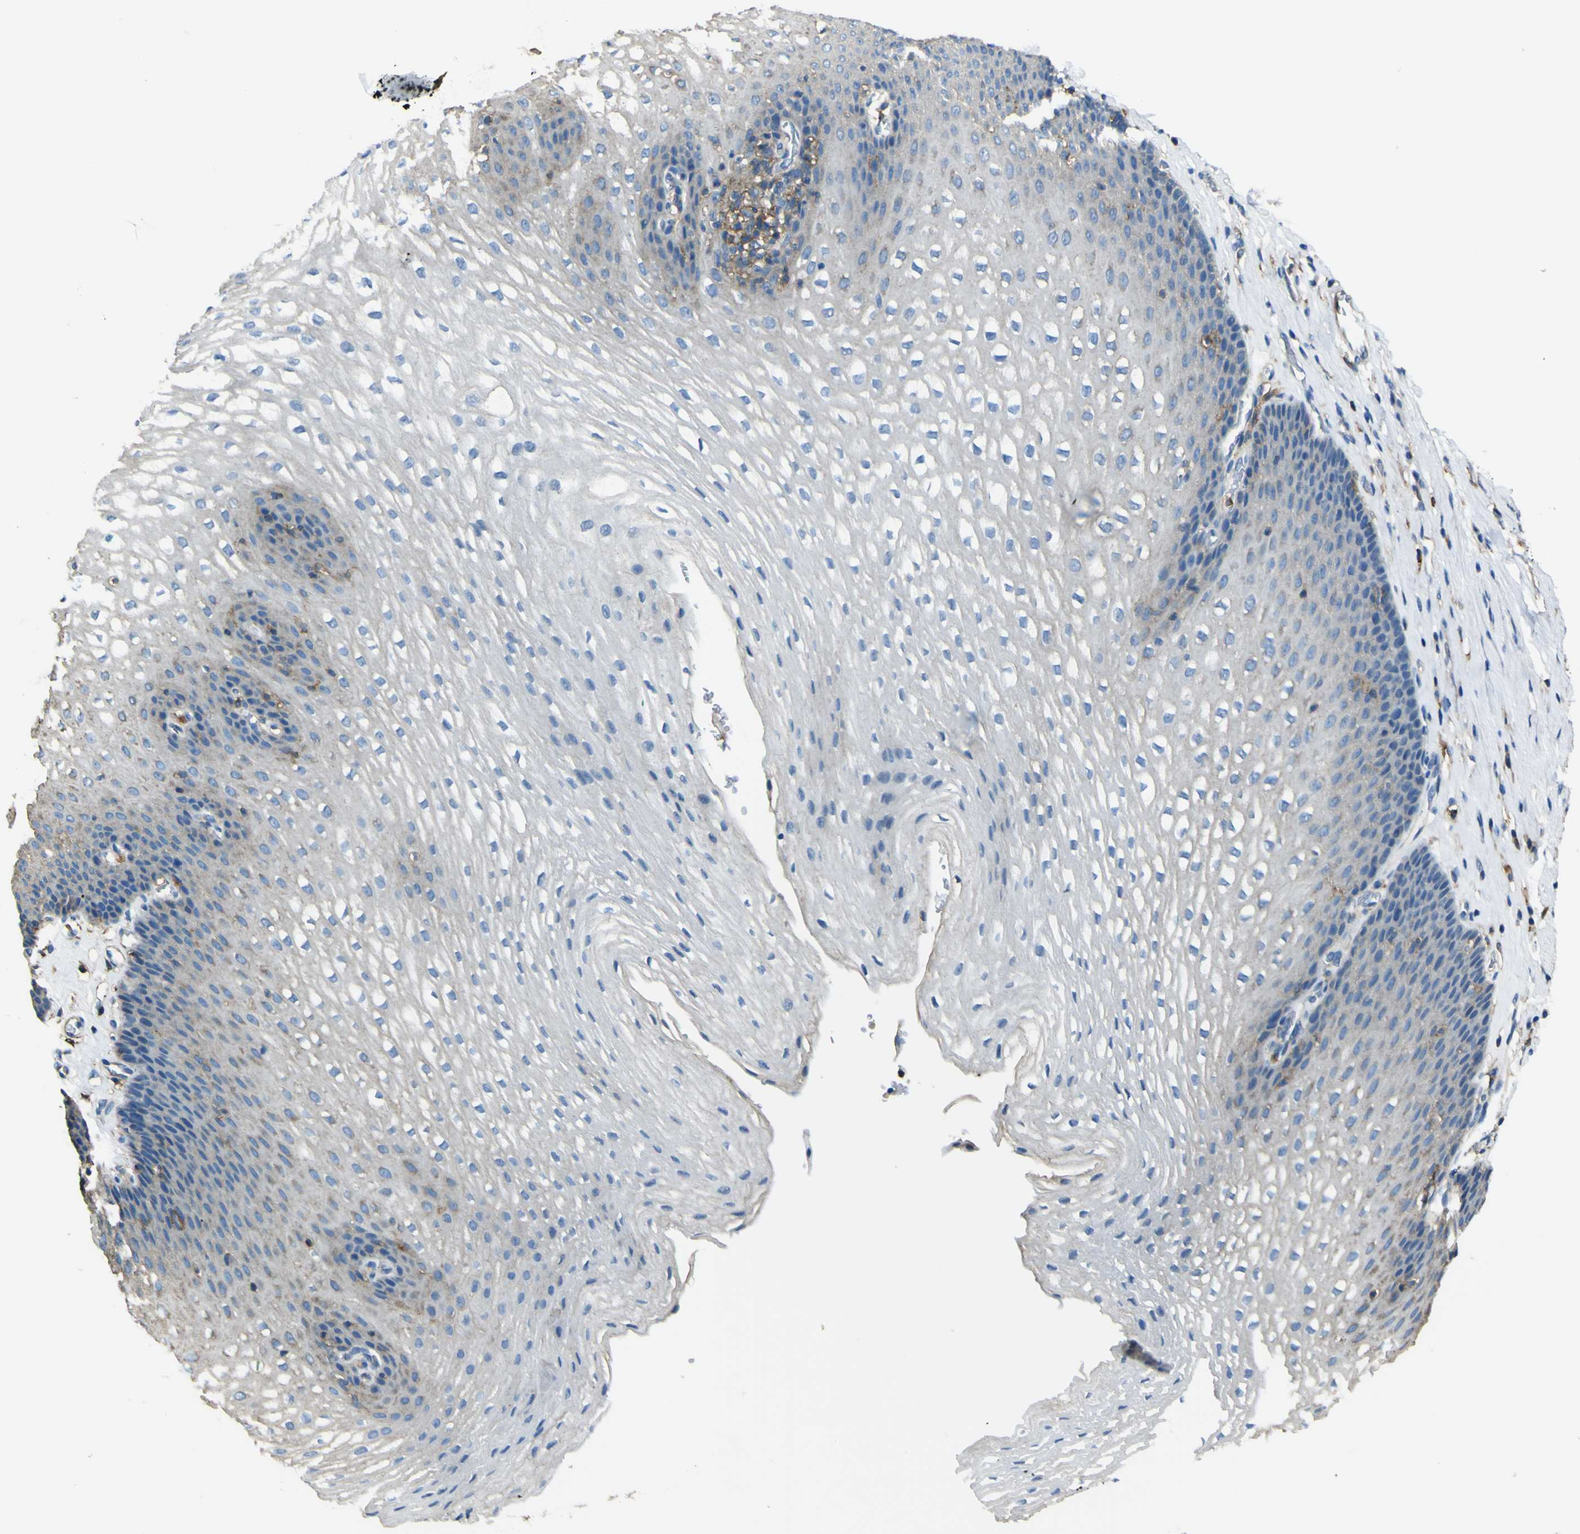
{"staining": {"intensity": "weak", "quantity": "<25%", "location": "cytoplasmic/membranous"}, "tissue": "esophagus", "cell_type": "Squamous epithelial cells", "image_type": "normal", "snomed": [{"axis": "morphology", "description": "Normal tissue, NOS"}, {"axis": "topography", "description": "Esophagus"}], "caption": "The histopathology image exhibits no staining of squamous epithelial cells in unremarkable esophagus.", "gene": "LAIR1", "patient": {"sex": "male", "age": 48}}